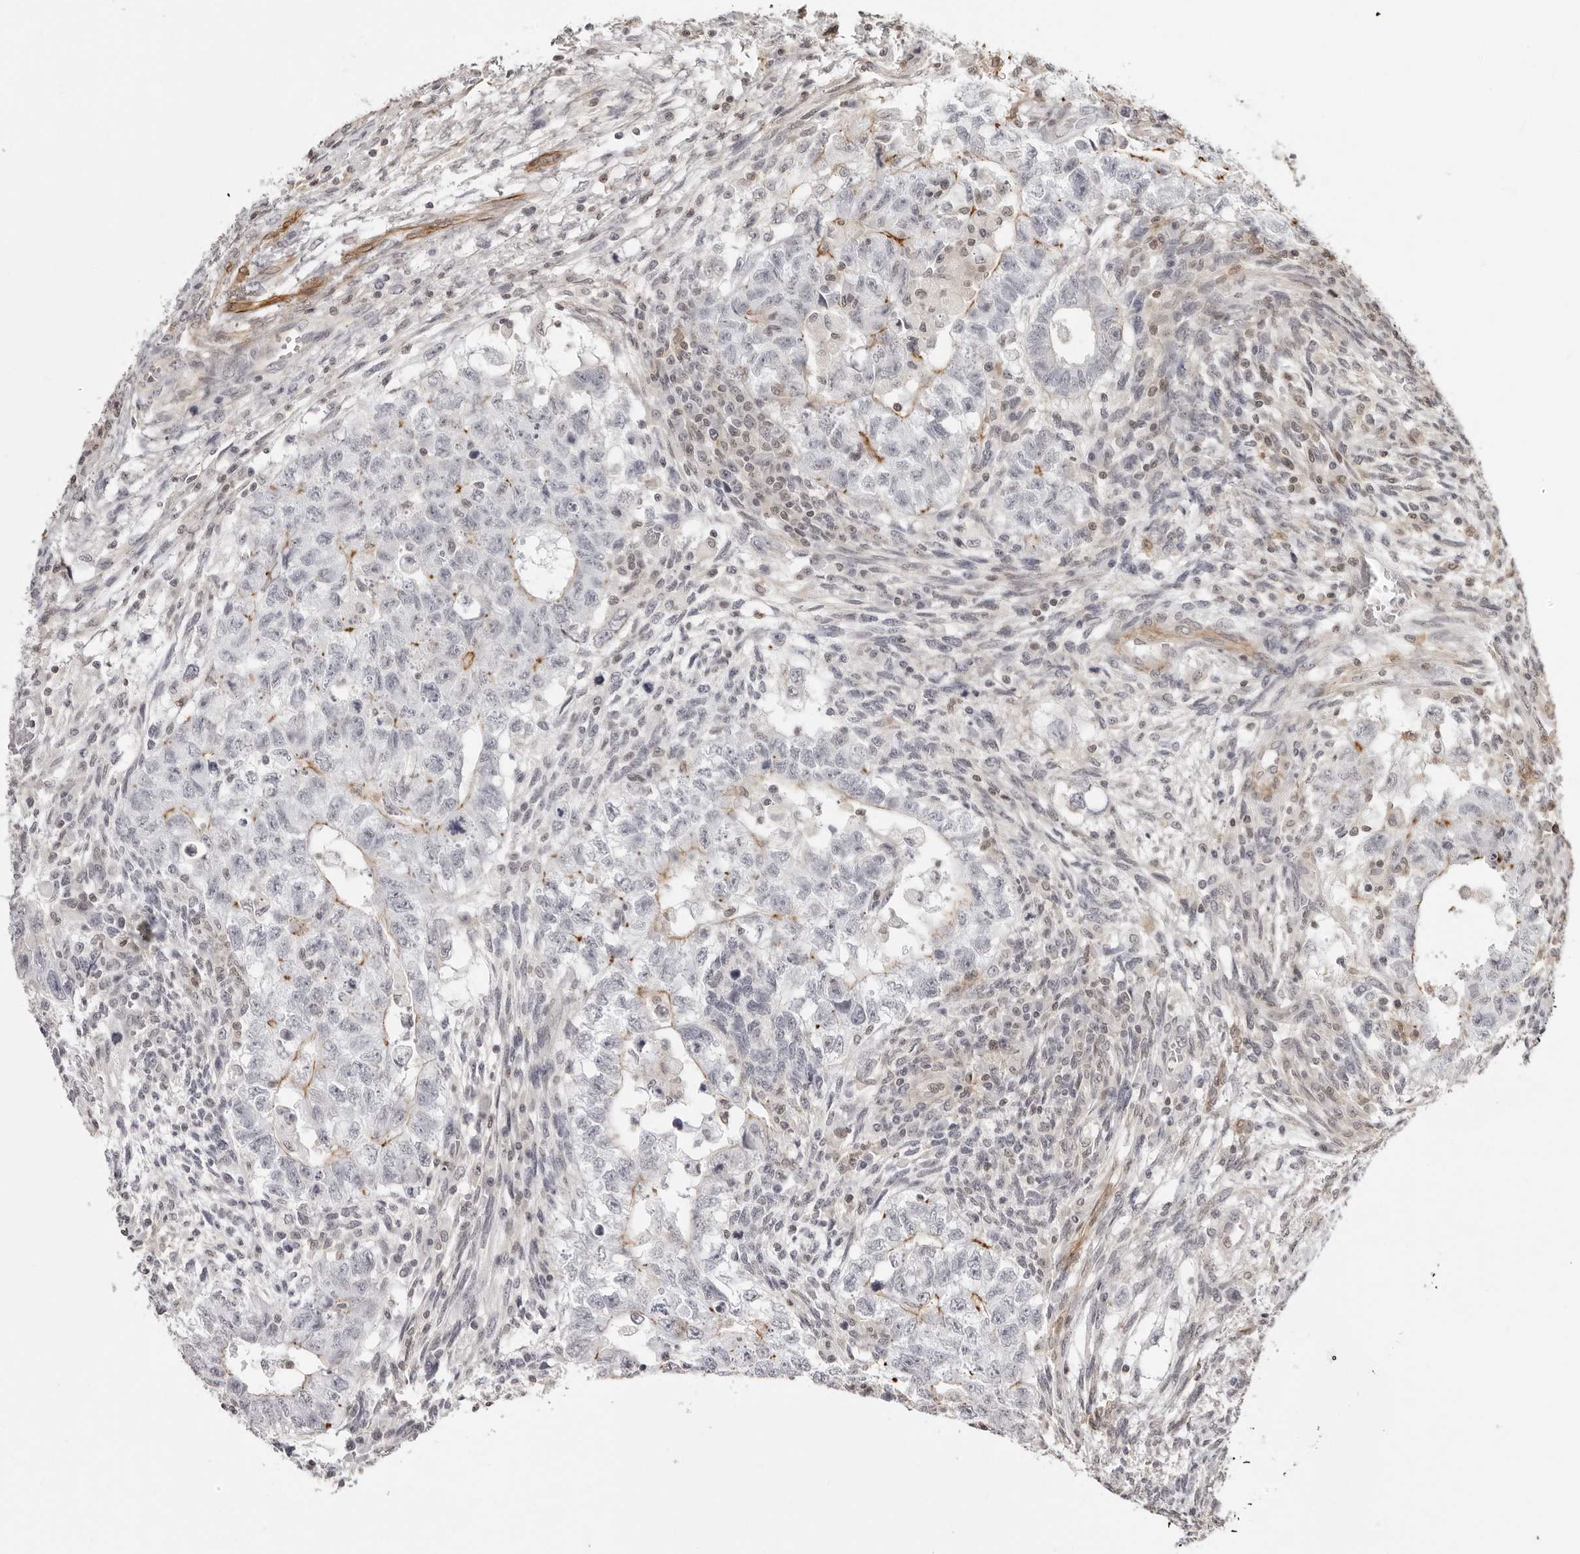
{"staining": {"intensity": "moderate", "quantity": "<25%", "location": "cytoplasmic/membranous"}, "tissue": "testis cancer", "cell_type": "Tumor cells", "image_type": "cancer", "snomed": [{"axis": "morphology", "description": "Normal tissue, NOS"}, {"axis": "morphology", "description": "Carcinoma, Embryonal, NOS"}, {"axis": "topography", "description": "Testis"}], "caption": "Immunohistochemical staining of human testis cancer demonstrates low levels of moderate cytoplasmic/membranous protein expression in approximately <25% of tumor cells.", "gene": "UNK", "patient": {"sex": "male", "age": 36}}